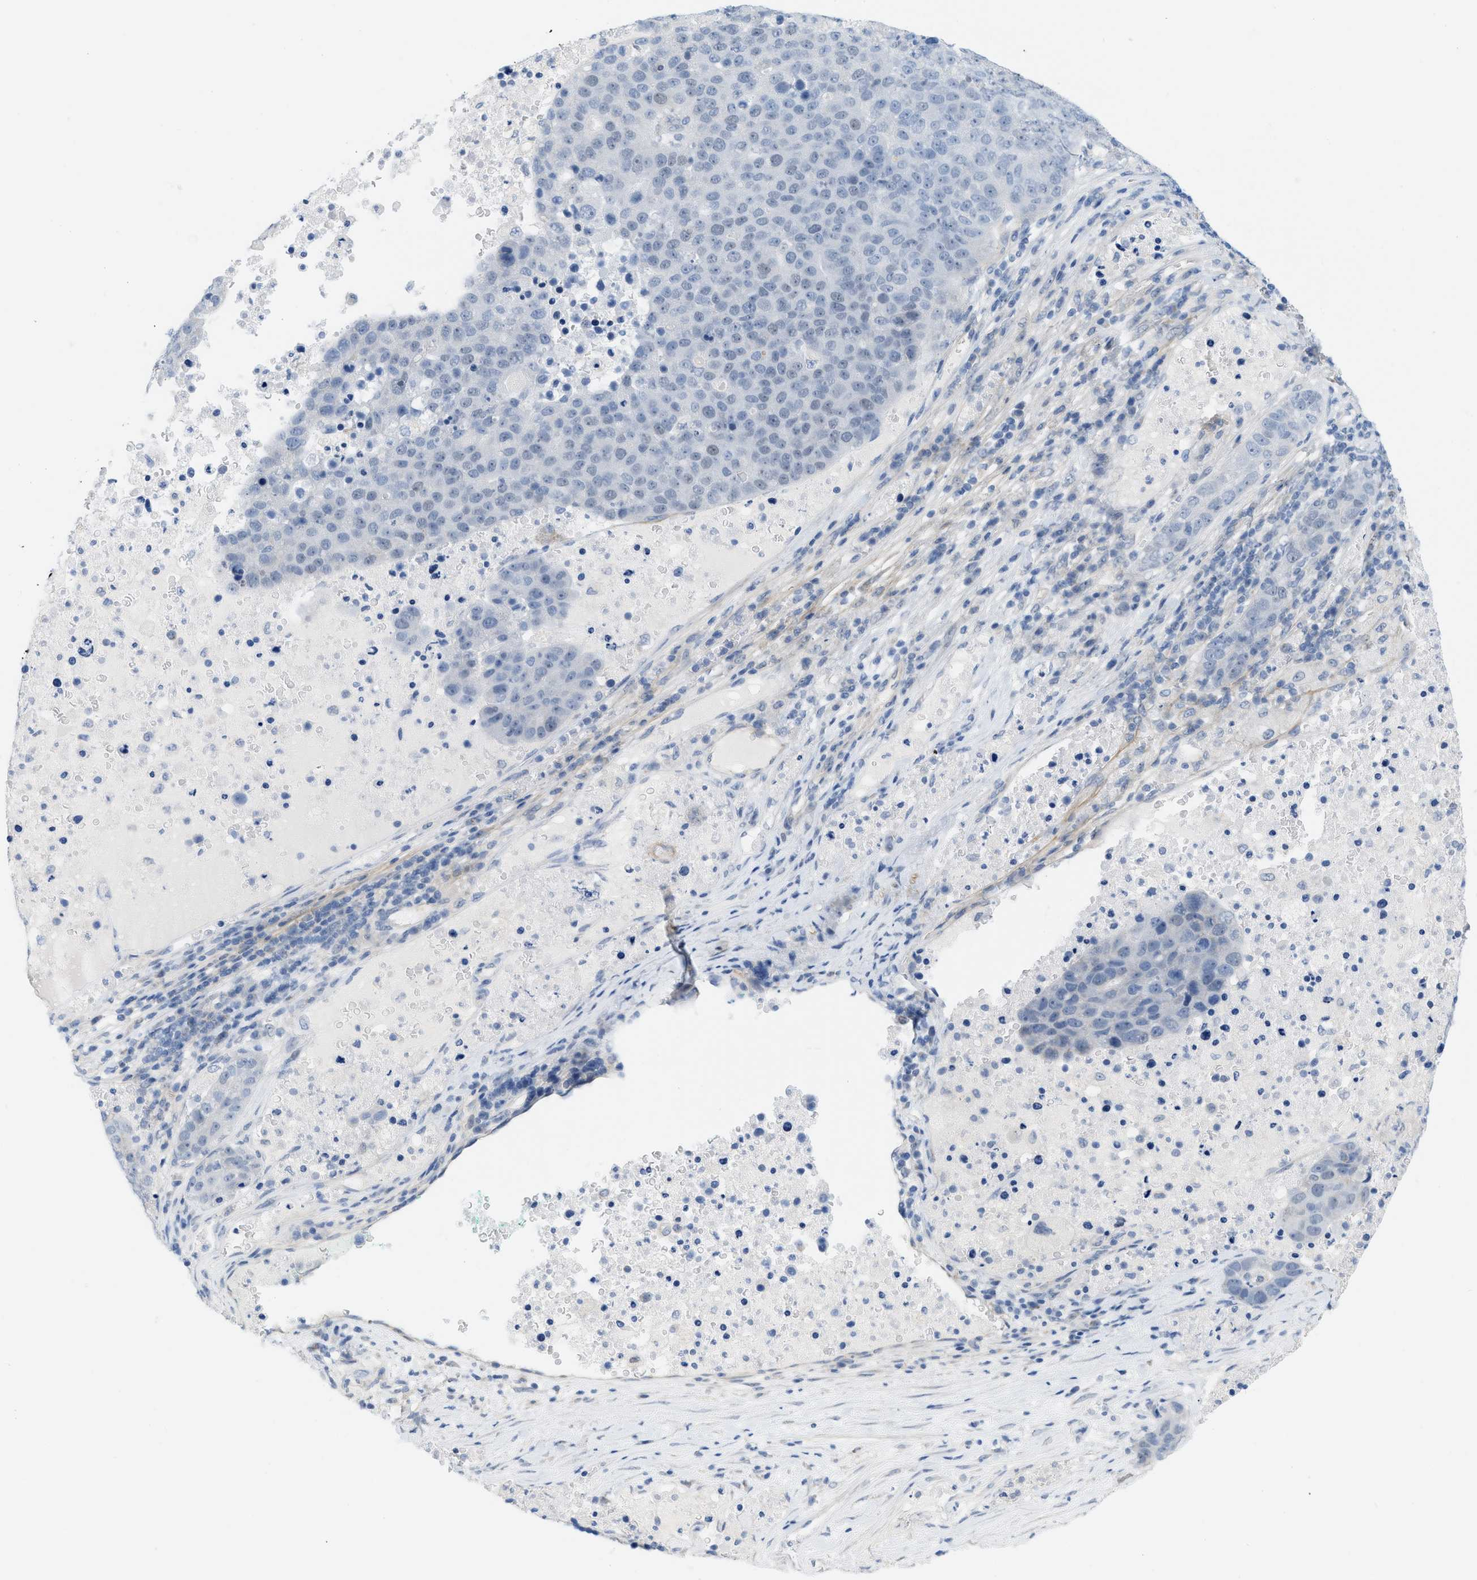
{"staining": {"intensity": "negative", "quantity": "none", "location": "none"}, "tissue": "pancreatic cancer", "cell_type": "Tumor cells", "image_type": "cancer", "snomed": [{"axis": "morphology", "description": "Adenocarcinoma, NOS"}, {"axis": "topography", "description": "Pancreas"}], "caption": "Immunohistochemistry (IHC) image of human adenocarcinoma (pancreatic) stained for a protein (brown), which shows no expression in tumor cells.", "gene": "HLTF", "patient": {"sex": "female", "age": 61}}